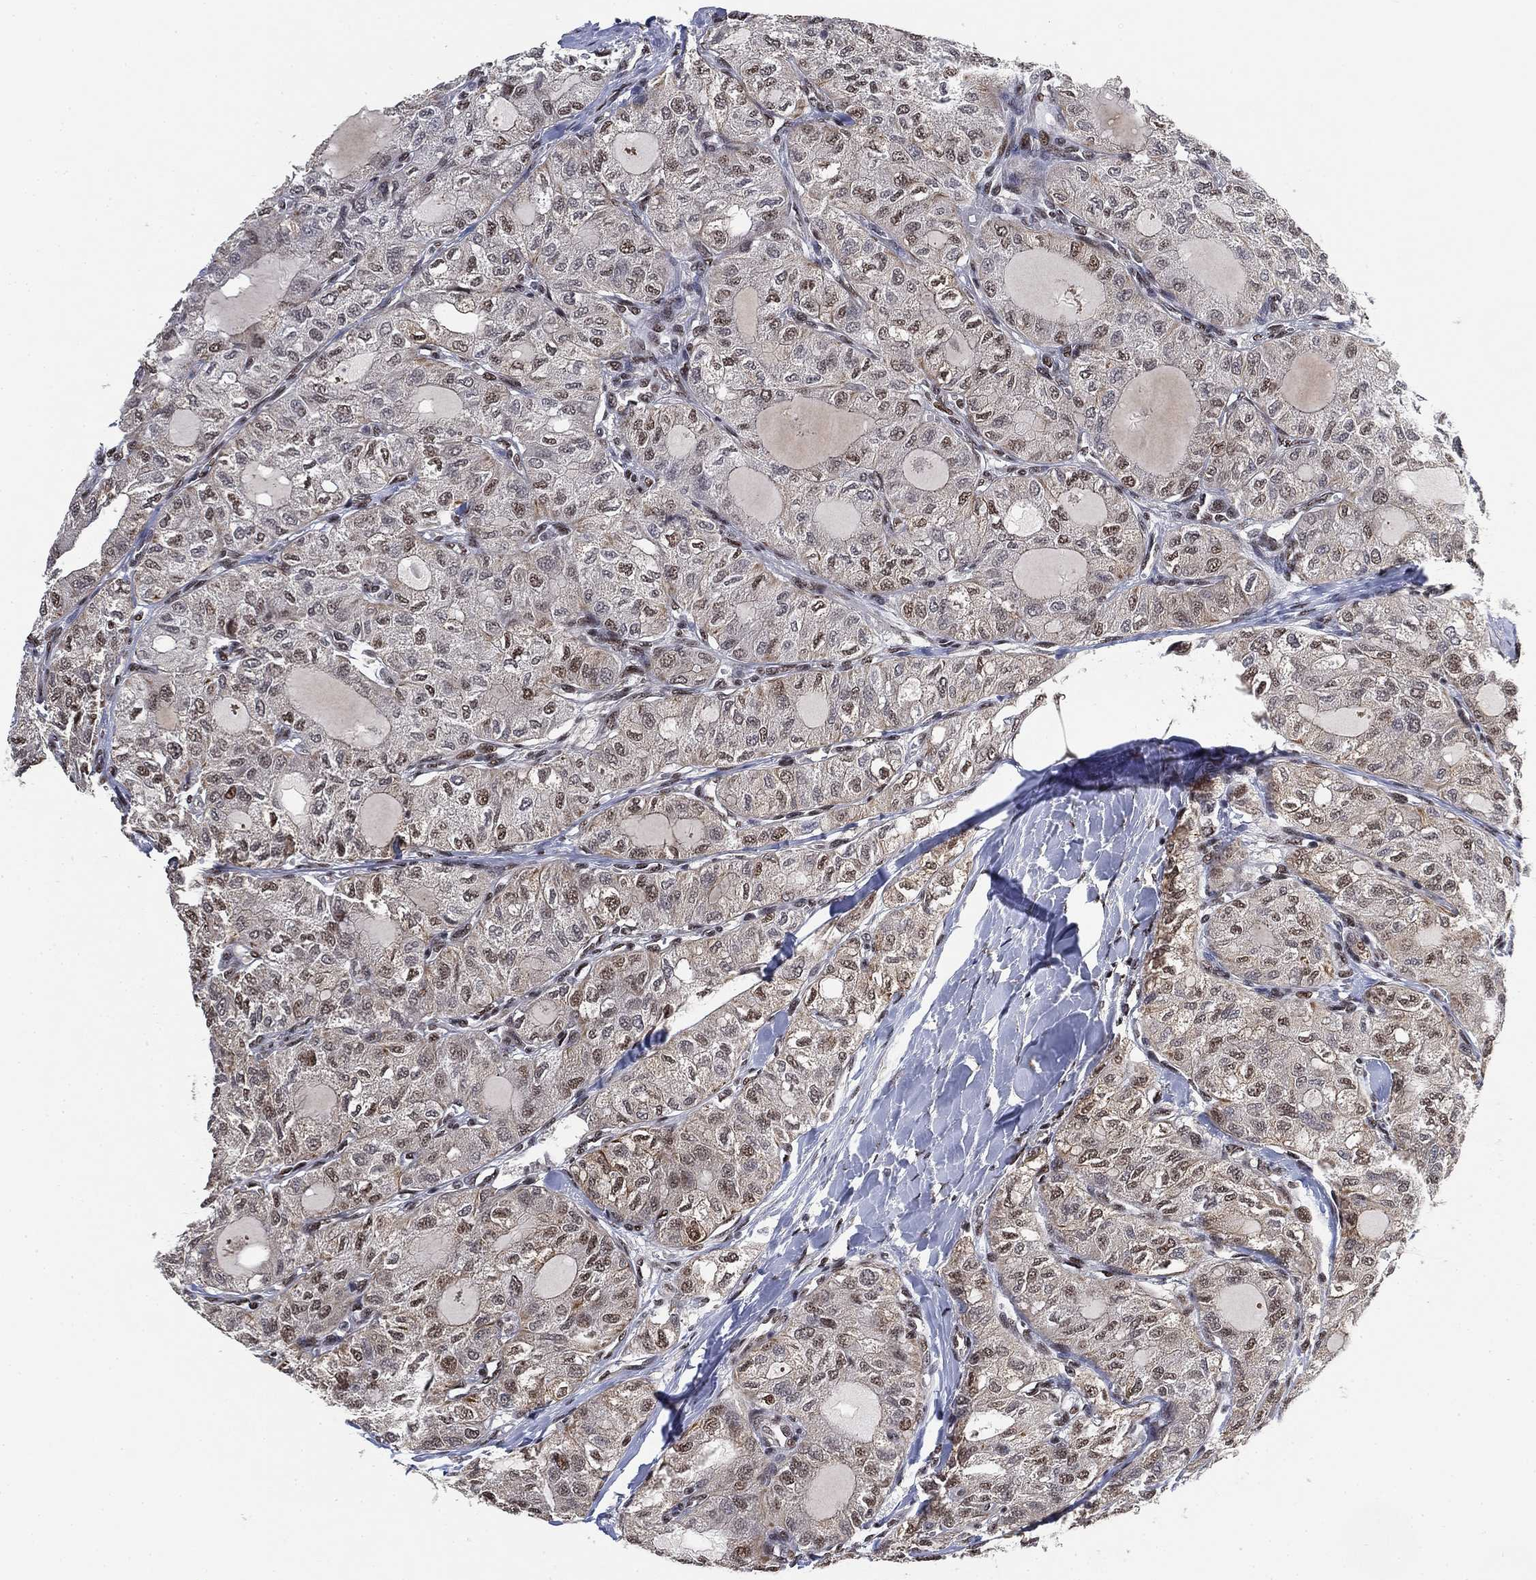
{"staining": {"intensity": "moderate", "quantity": "<25%", "location": "nuclear"}, "tissue": "thyroid cancer", "cell_type": "Tumor cells", "image_type": "cancer", "snomed": [{"axis": "morphology", "description": "Follicular adenoma carcinoma, NOS"}, {"axis": "topography", "description": "Thyroid gland"}], "caption": "Thyroid cancer stained for a protein demonstrates moderate nuclear positivity in tumor cells.", "gene": "ZSCAN30", "patient": {"sex": "male", "age": 75}}